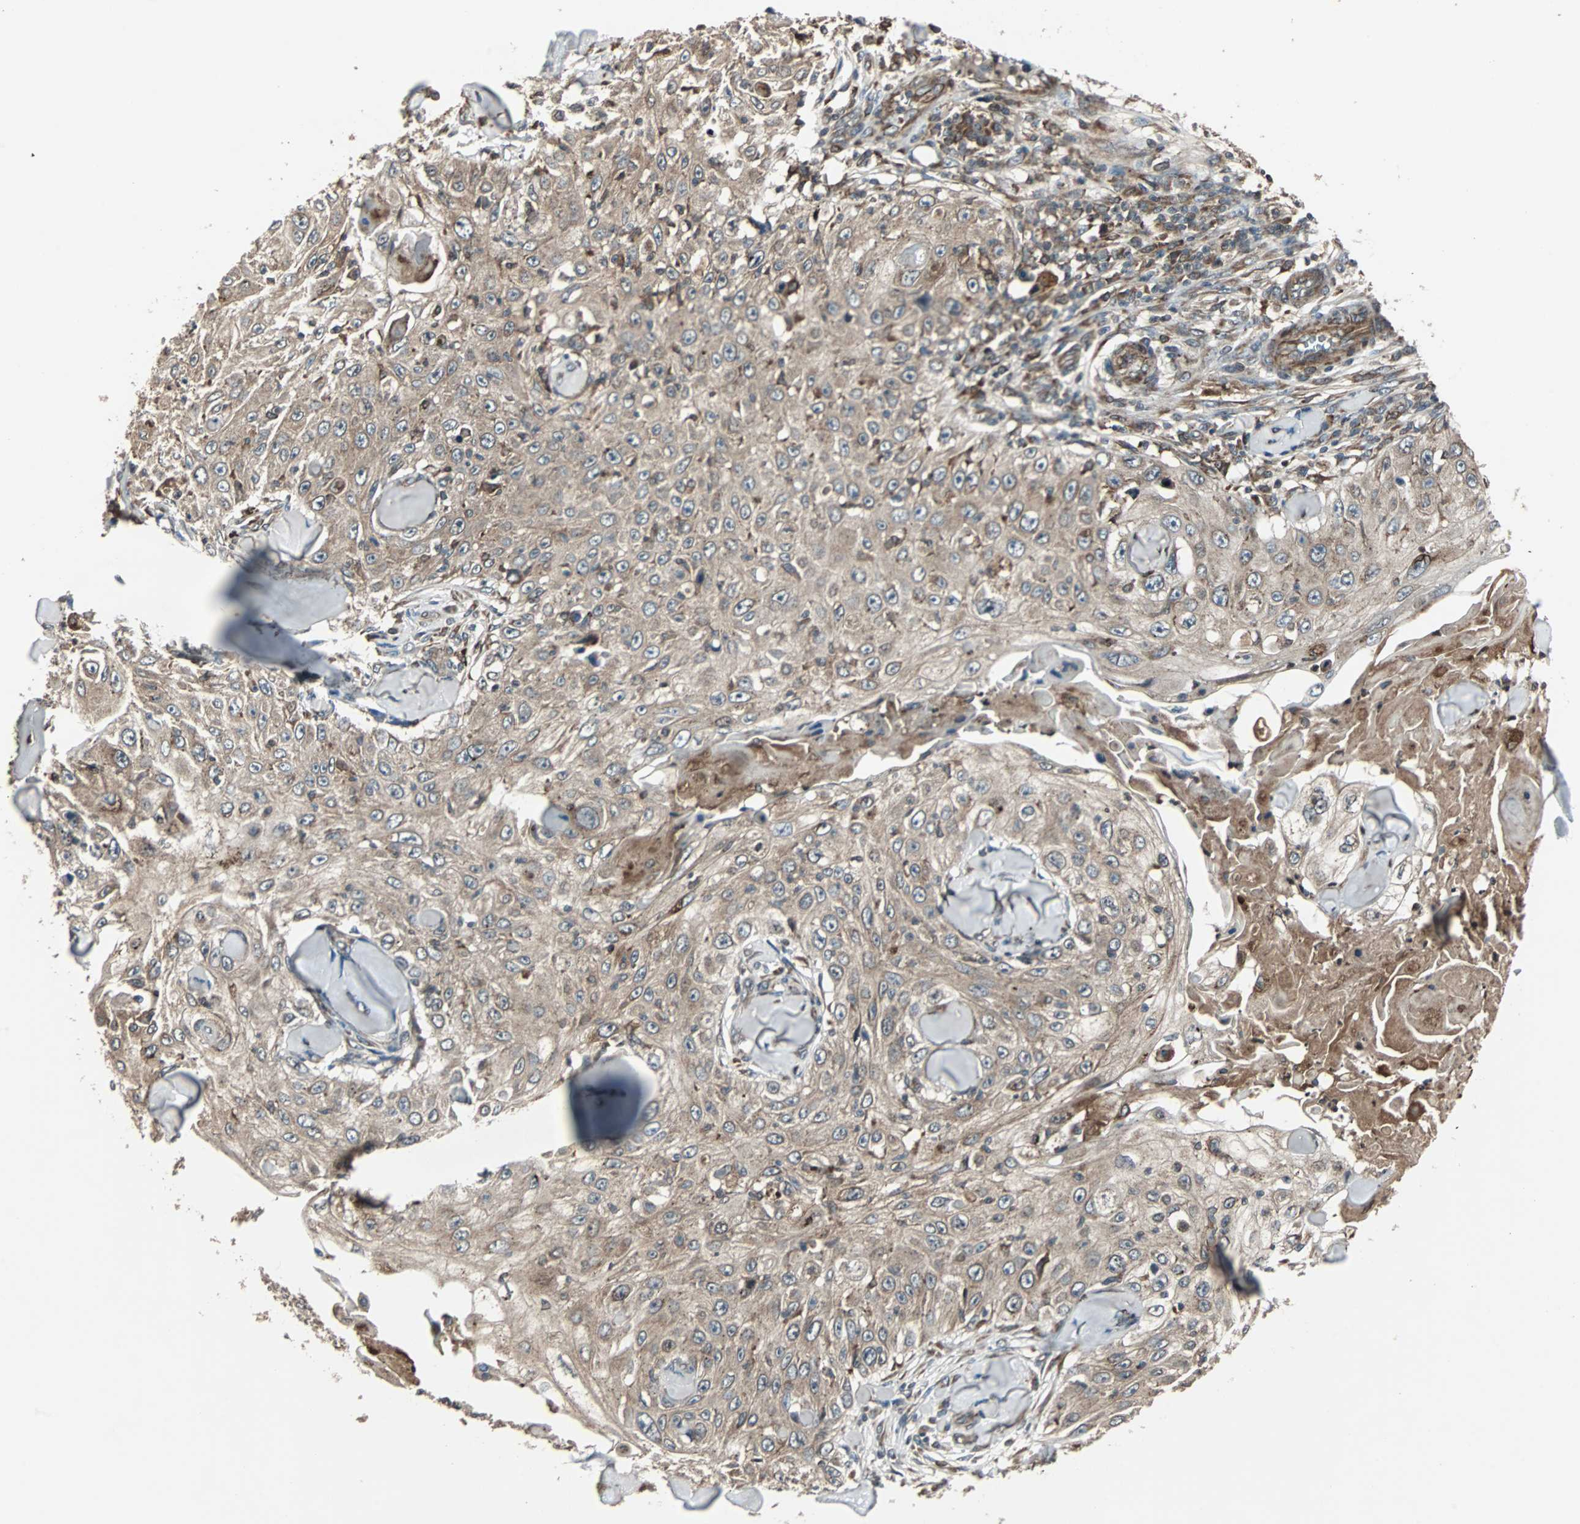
{"staining": {"intensity": "moderate", "quantity": ">75%", "location": "cytoplasmic/membranous"}, "tissue": "skin cancer", "cell_type": "Tumor cells", "image_type": "cancer", "snomed": [{"axis": "morphology", "description": "Squamous cell carcinoma, NOS"}, {"axis": "topography", "description": "Skin"}], "caption": "Approximately >75% of tumor cells in skin squamous cell carcinoma demonstrate moderate cytoplasmic/membranous protein expression as visualized by brown immunohistochemical staining.", "gene": "RAB7A", "patient": {"sex": "male", "age": 86}}